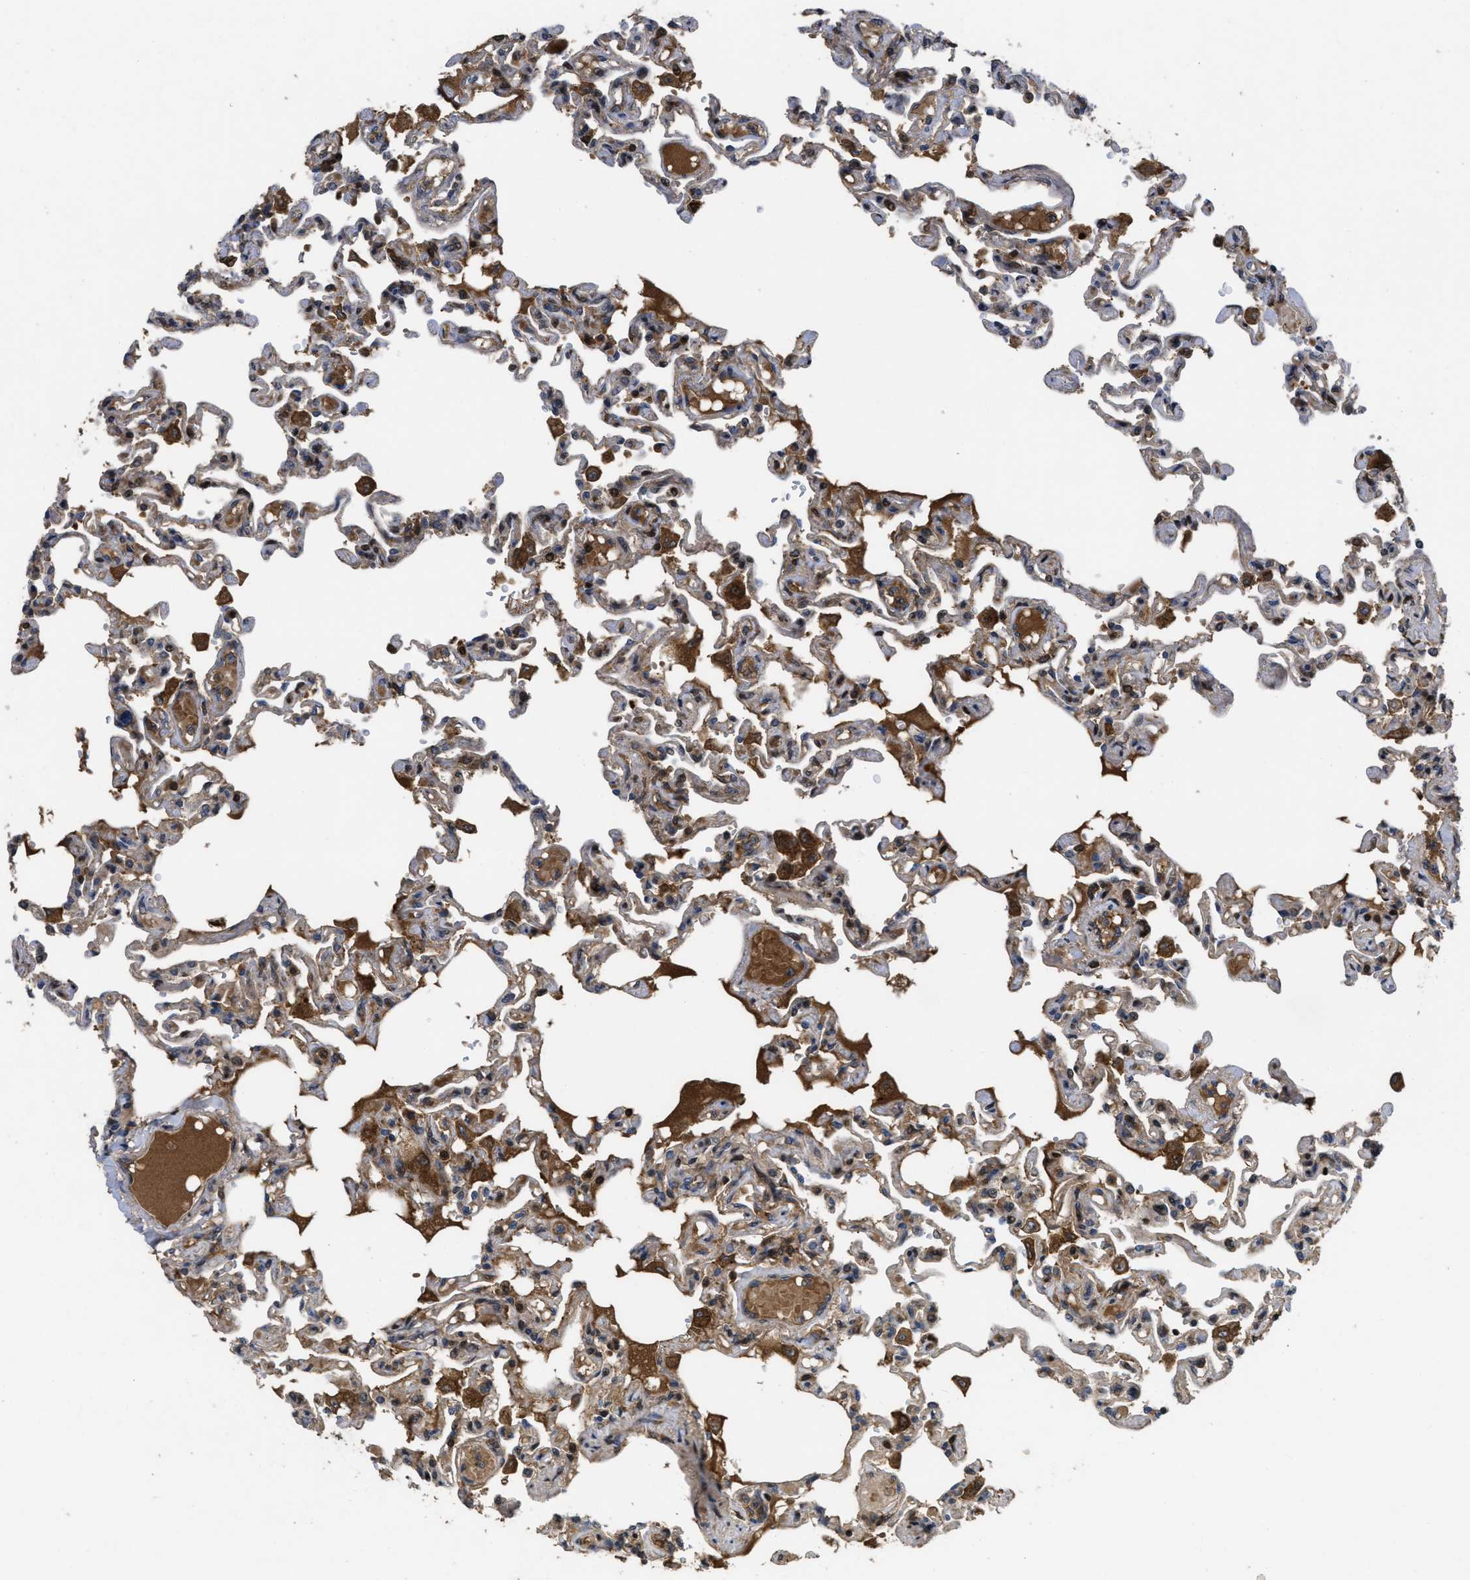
{"staining": {"intensity": "moderate", "quantity": "25%-75%", "location": "cytoplasmic/membranous,nuclear"}, "tissue": "lung", "cell_type": "Alveolar cells", "image_type": "normal", "snomed": [{"axis": "morphology", "description": "Normal tissue, NOS"}, {"axis": "topography", "description": "Lung"}], "caption": "Moderate cytoplasmic/membranous,nuclear protein positivity is identified in about 25%-75% of alveolar cells in lung.", "gene": "CBR3", "patient": {"sex": "male", "age": 21}}